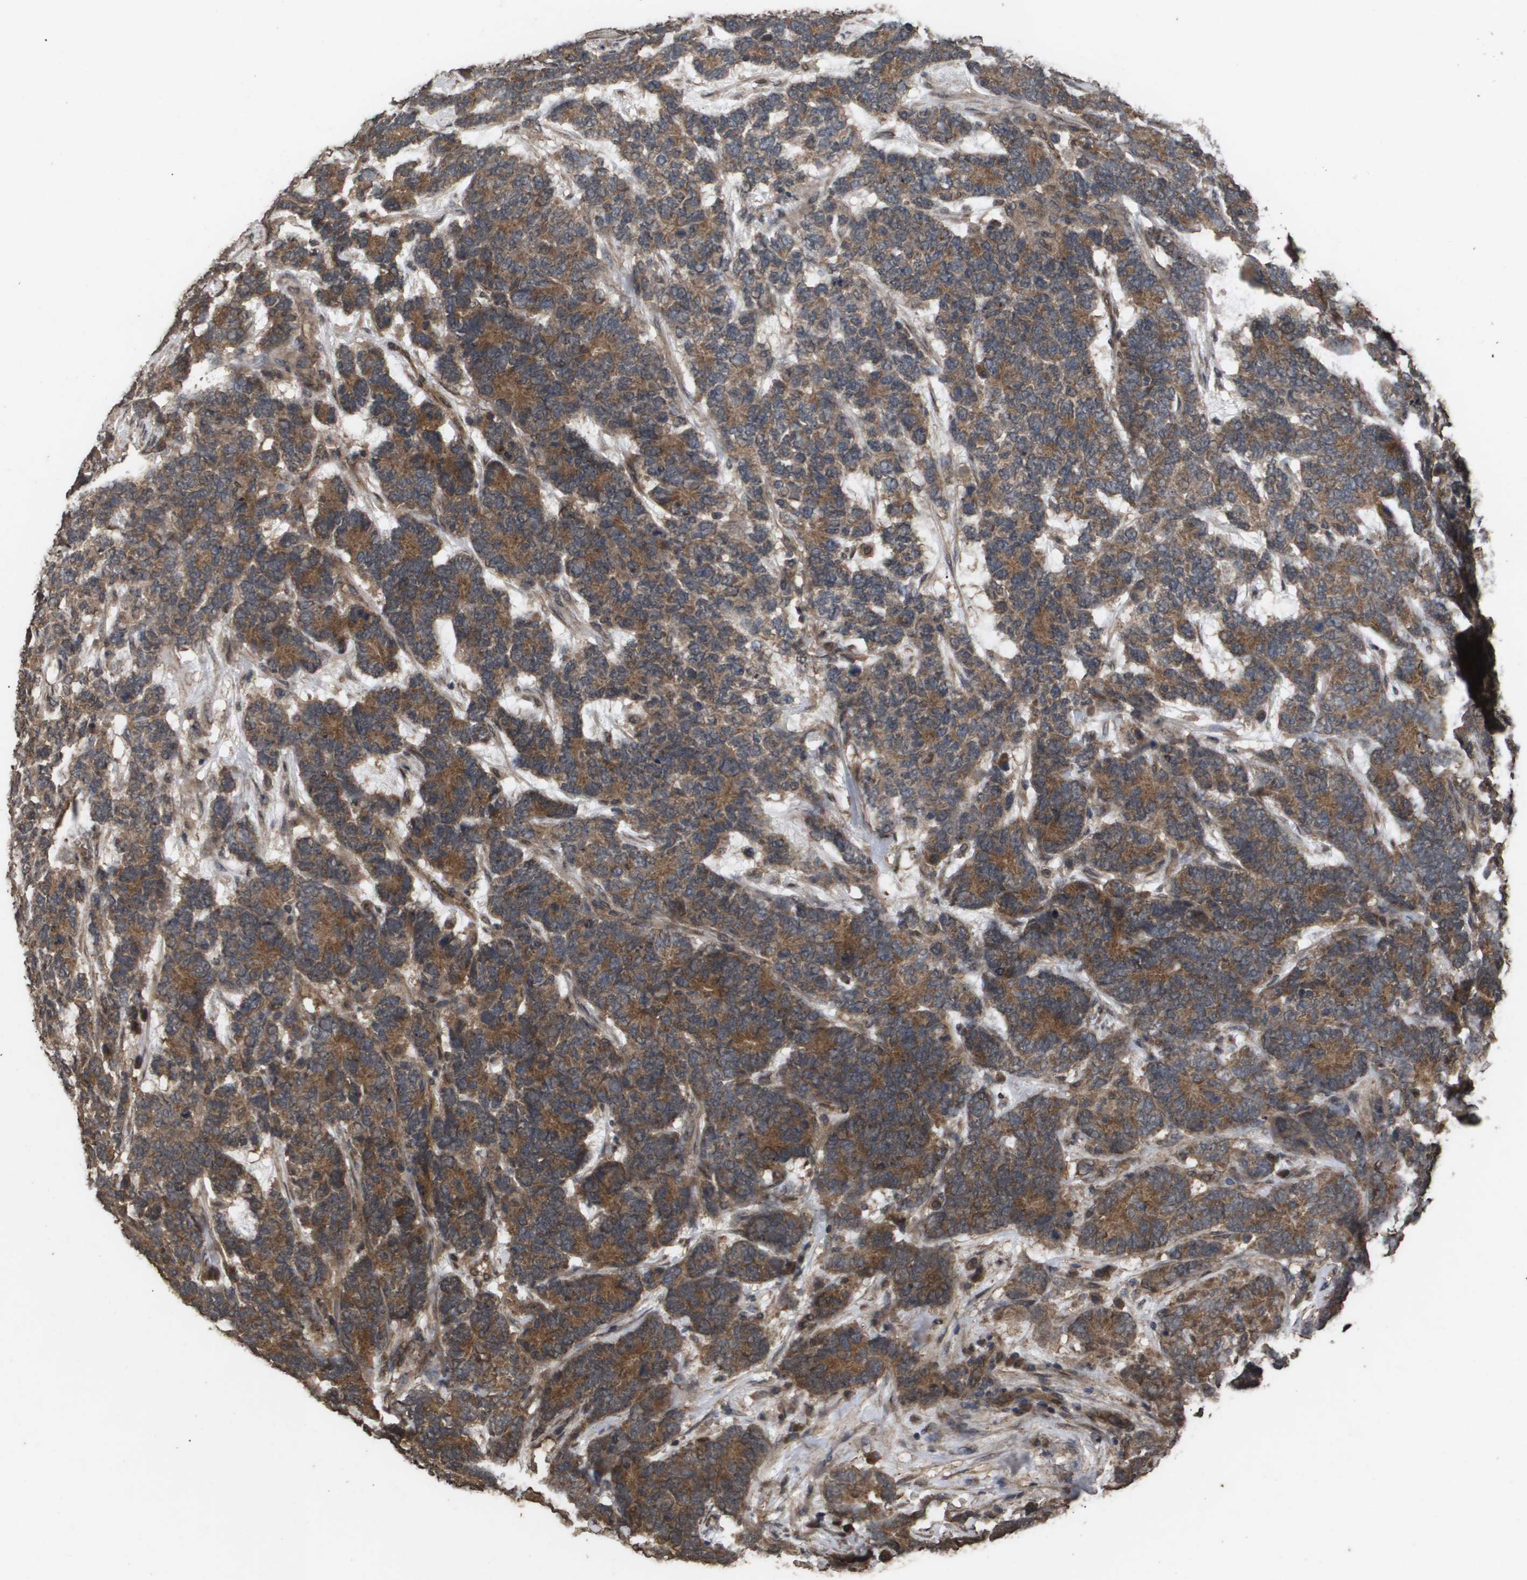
{"staining": {"intensity": "moderate", "quantity": ">75%", "location": "cytoplasmic/membranous"}, "tissue": "testis cancer", "cell_type": "Tumor cells", "image_type": "cancer", "snomed": [{"axis": "morphology", "description": "Carcinoma, Embryonal, NOS"}, {"axis": "topography", "description": "Testis"}], "caption": "Testis cancer (embryonal carcinoma) stained for a protein displays moderate cytoplasmic/membranous positivity in tumor cells.", "gene": "CUL5", "patient": {"sex": "male", "age": 26}}